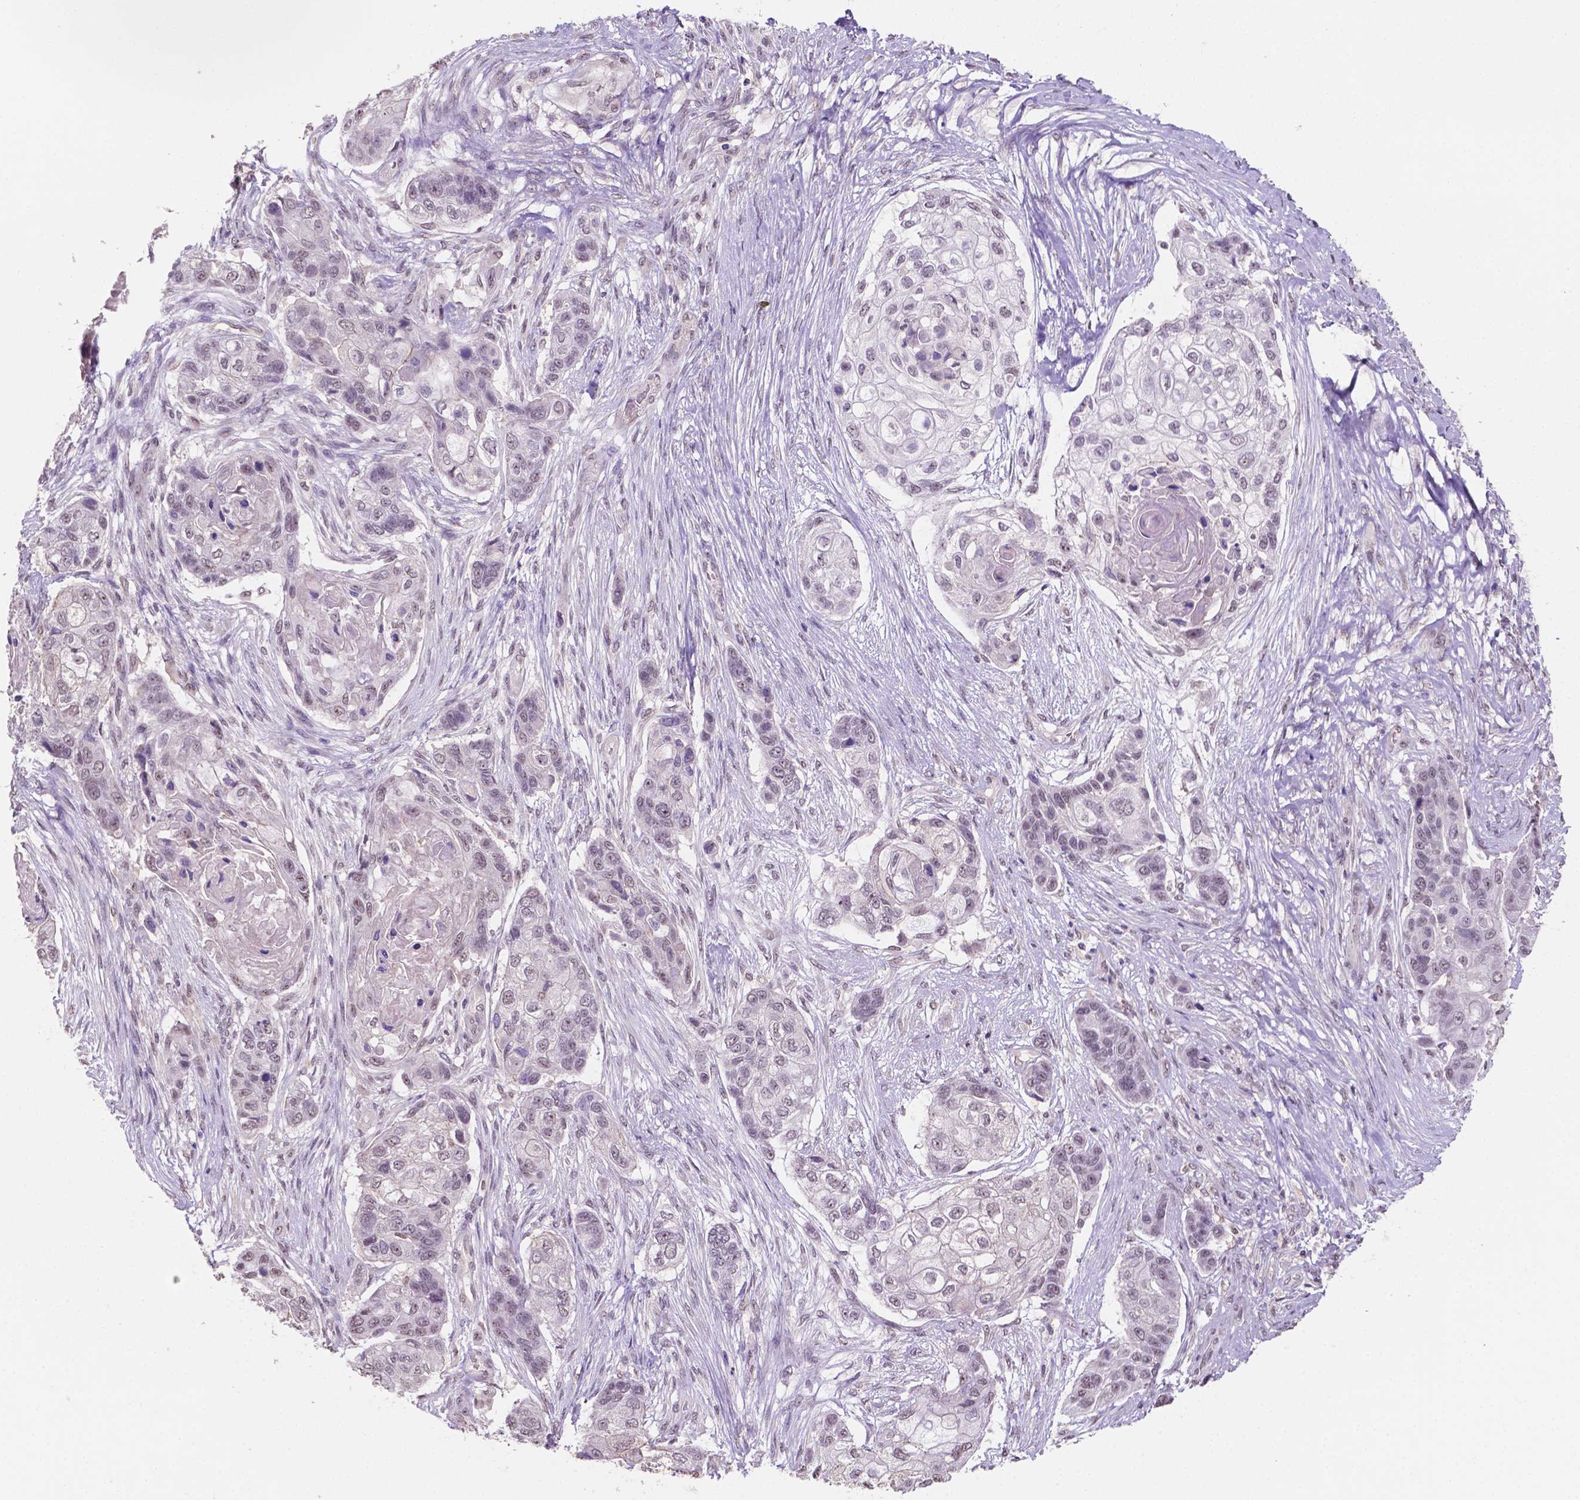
{"staining": {"intensity": "weak", "quantity": "<25%", "location": "nuclear"}, "tissue": "lung cancer", "cell_type": "Tumor cells", "image_type": "cancer", "snomed": [{"axis": "morphology", "description": "Squamous cell carcinoma, NOS"}, {"axis": "topography", "description": "Lung"}], "caption": "Immunohistochemistry of human lung cancer exhibits no expression in tumor cells.", "gene": "SHLD3", "patient": {"sex": "male", "age": 69}}